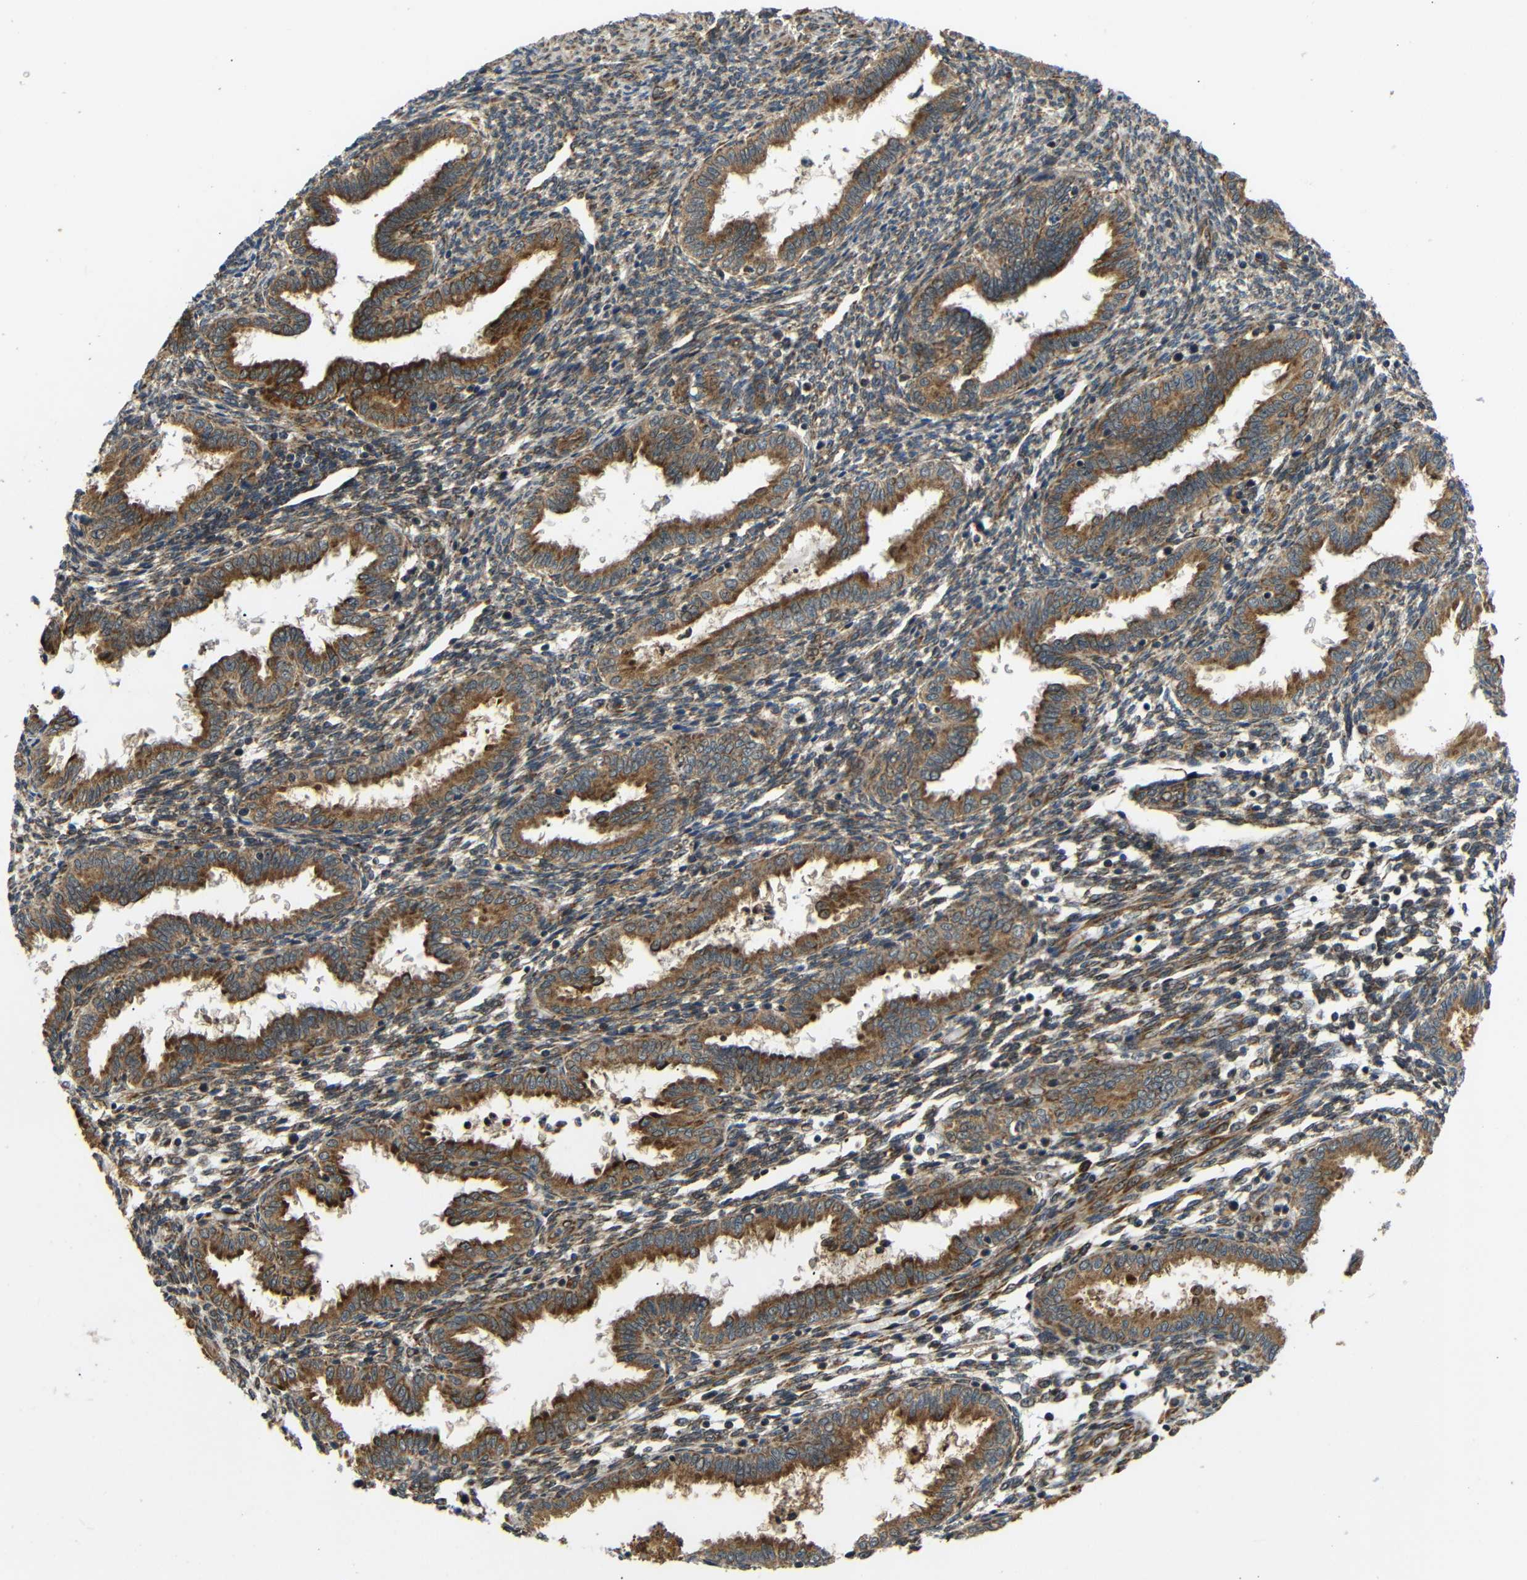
{"staining": {"intensity": "moderate", "quantity": ">75%", "location": "cytoplasmic/membranous"}, "tissue": "endometrium", "cell_type": "Cells in endometrial stroma", "image_type": "normal", "snomed": [{"axis": "morphology", "description": "Normal tissue, NOS"}, {"axis": "topography", "description": "Endometrium"}], "caption": "Cells in endometrial stroma show moderate cytoplasmic/membranous staining in about >75% of cells in benign endometrium. (DAB (3,3'-diaminobenzidine) IHC, brown staining for protein, blue staining for nuclei).", "gene": "KANK4", "patient": {"sex": "female", "age": 33}}